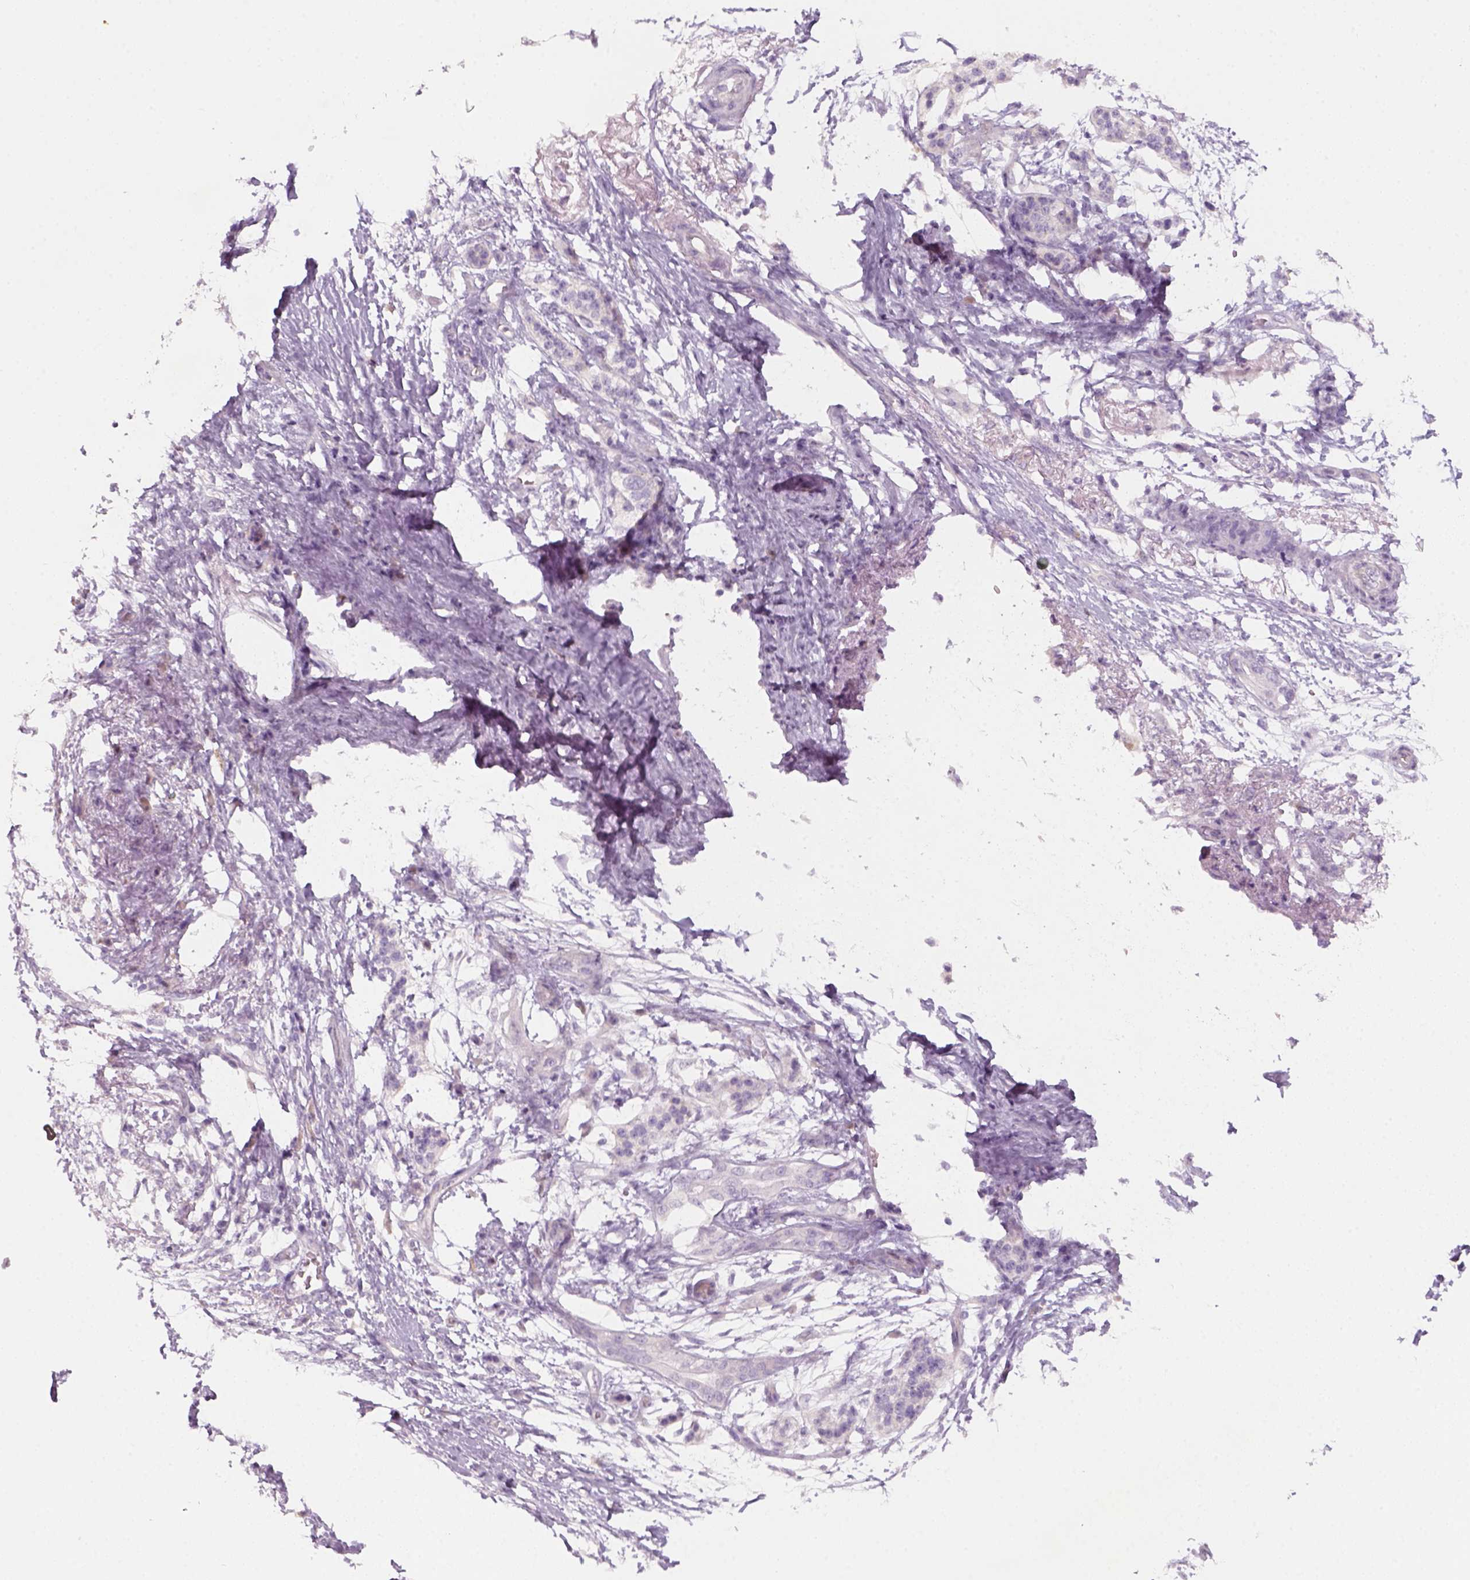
{"staining": {"intensity": "negative", "quantity": "none", "location": "none"}, "tissue": "pancreatic cancer", "cell_type": "Tumor cells", "image_type": "cancer", "snomed": [{"axis": "morphology", "description": "Adenocarcinoma, NOS"}, {"axis": "topography", "description": "Pancreas"}], "caption": "Immunohistochemistry (IHC) of human pancreatic adenocarcinoma exhibits no positivity in tumor cells.", "gene": "KRT25", "patient": {"sex": "female", "age": 72}}